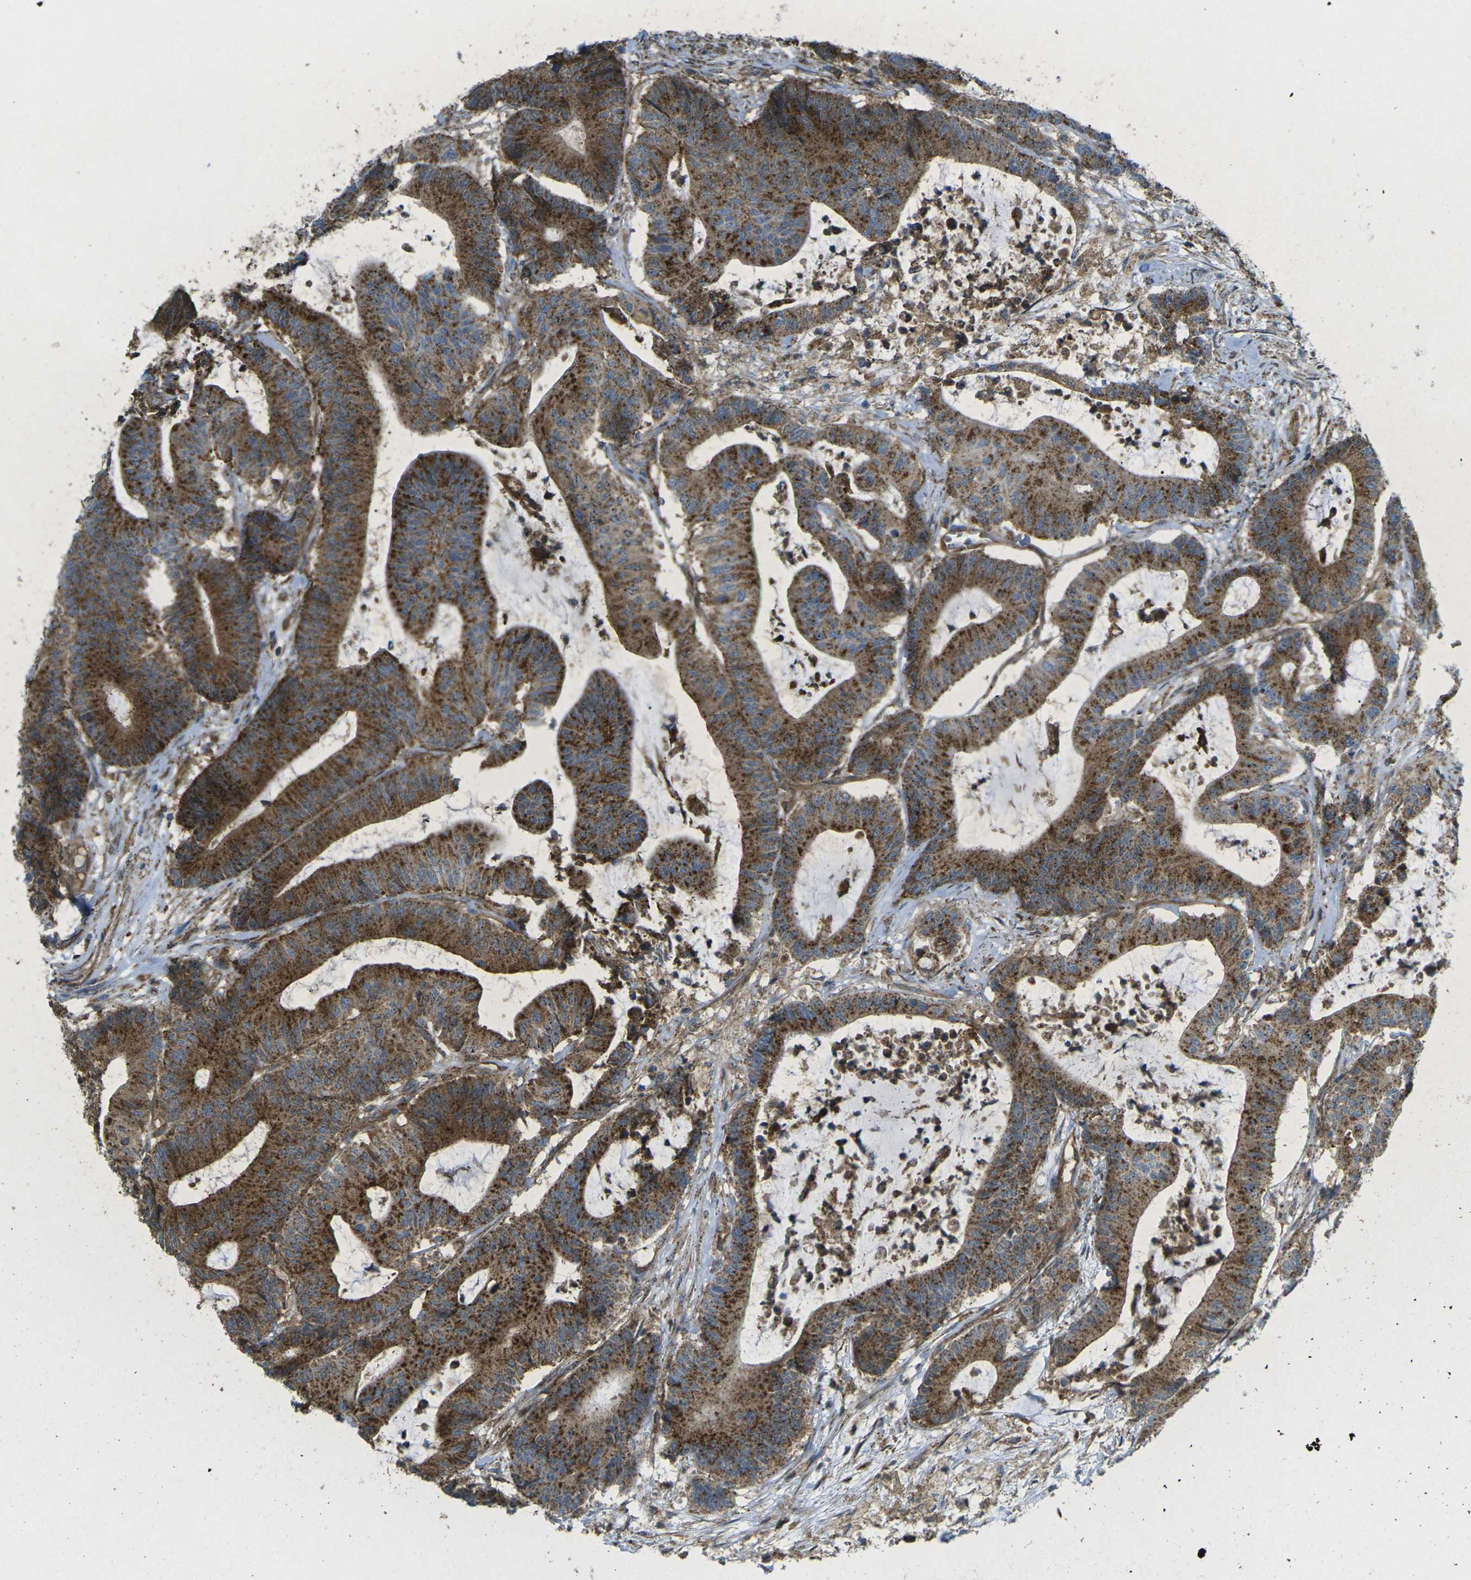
{"staining": {"intensity": "strong", "quantity": ">75%", "location": "cytoplasmic/membranous"}, "tissue": "colorectal cancer", "cell_type": "Tumor cells", "image_type": "cancer", "snomed": [{"axis": "morphology", "description": "Adenocarcinoma, NOS"}, {"axis": "topography", "description": "Colon"}], "caption": "DAB (3,3'-diaminobenzidine) immunohistochemical staining of human adenocarcinoma (colorectal) shows strong cytoplasmic/membranous protein positivity in about >75% of tumor cells. The staining was performed using DAB, with brown indicating positive protein expression. Nuclei are stained blue with hematoxylin.", "gene": "CHMP3", "patient": {"sex": "female", "age": 84}}